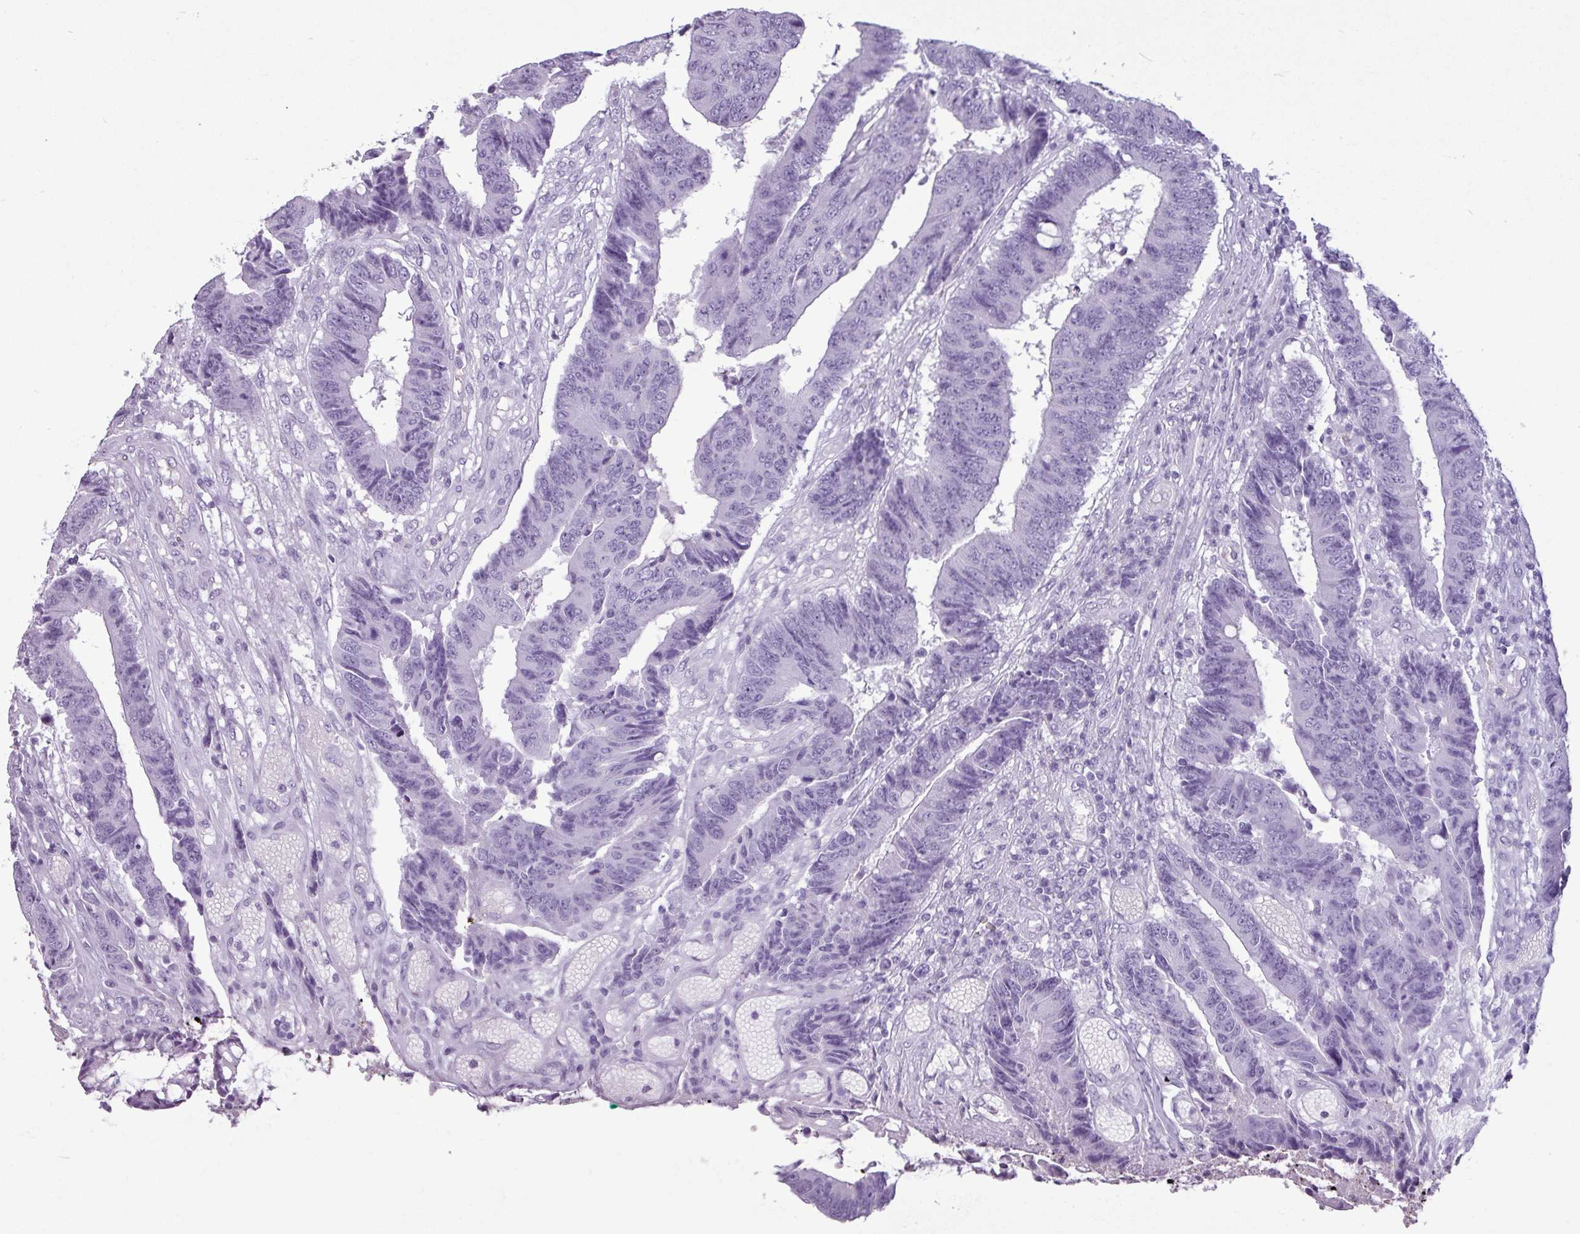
{"staining": {"intensity": "negative", "quantity": "none", "location": "none"}, "tissue": "colorectal cancer", "cell_type": "Tumor cells", "image_type": "cancer", "snomed": [{"axis": "morphology", "description": "Adenocarcinoma, NOS"}, {"axis": "topography", "description": "Rectum"}], "caption": "A photomicrograph of human colorectal adenocarcinoma is negative for staining in tumor cells. (Brightfield microscopy of DAB (3,3'-diaminobenzidine) immunohistochemistry (IHC) at high magnification).", "gene": "AMY1B", "patient": {"sex": "male", "age": 84}}